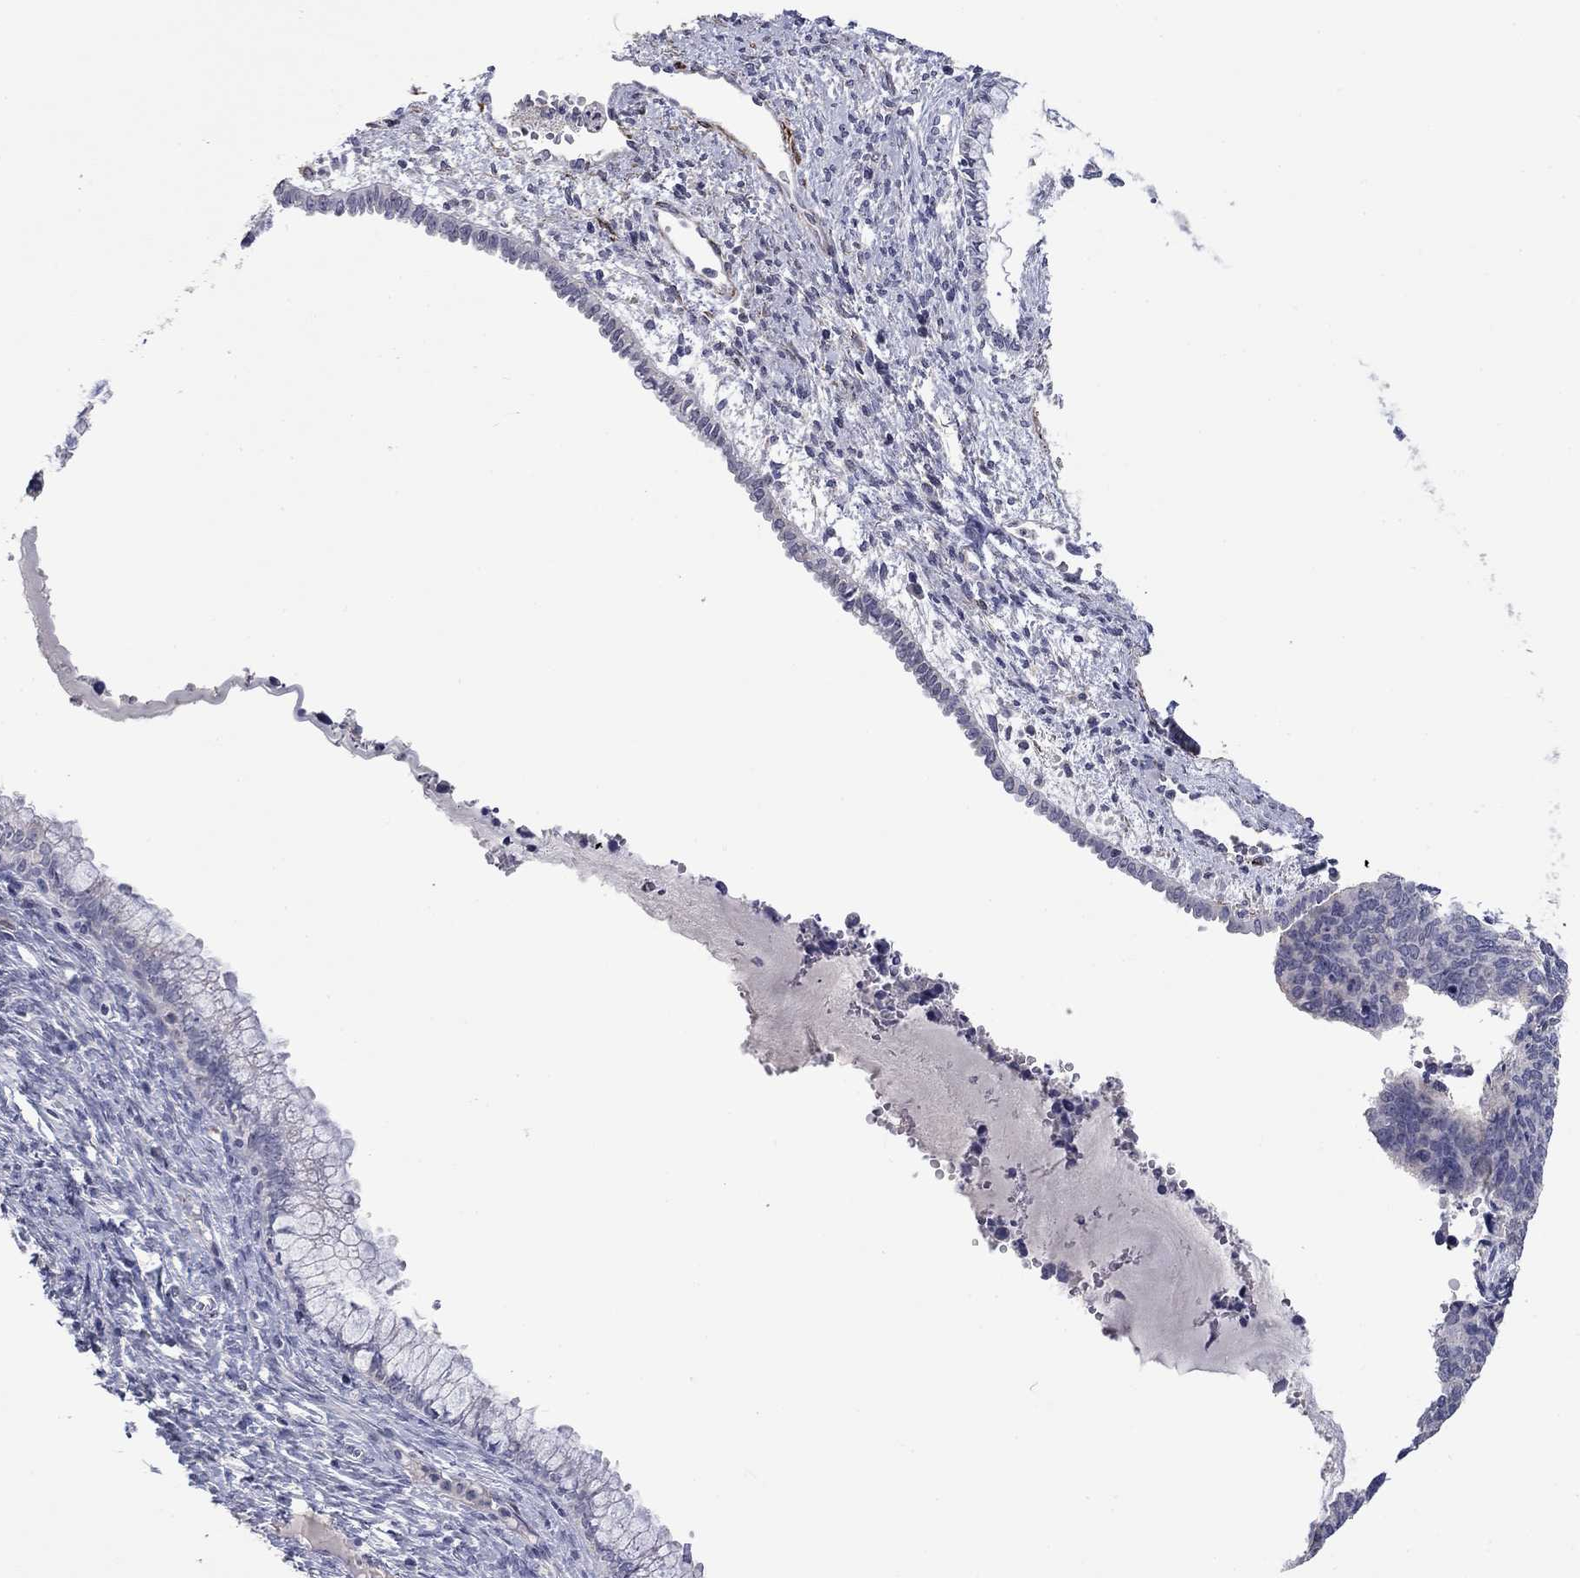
{"staining": {"intensity": "negative", "quantity": "none", "location": "none"}, "tissue": "cervical cancer", "cell_type": "Tumor cells", "image_type": "cancer", "snomed": [{"axis": "morphology", "description": "Squamous cell carcinoma, NOS"}, {"axis": "topography", "description": "Cervix"}], "caption": "A micrograph of cervical cancer (squamous cell carcinoma) stained for a protein reveals no brown staining in tumor cells. (DAB immunohistochemistry (IHC) with hematoxylin counter stain).", "gene": "IP6K3", "patient": {"sex": "female", "age": 63}}